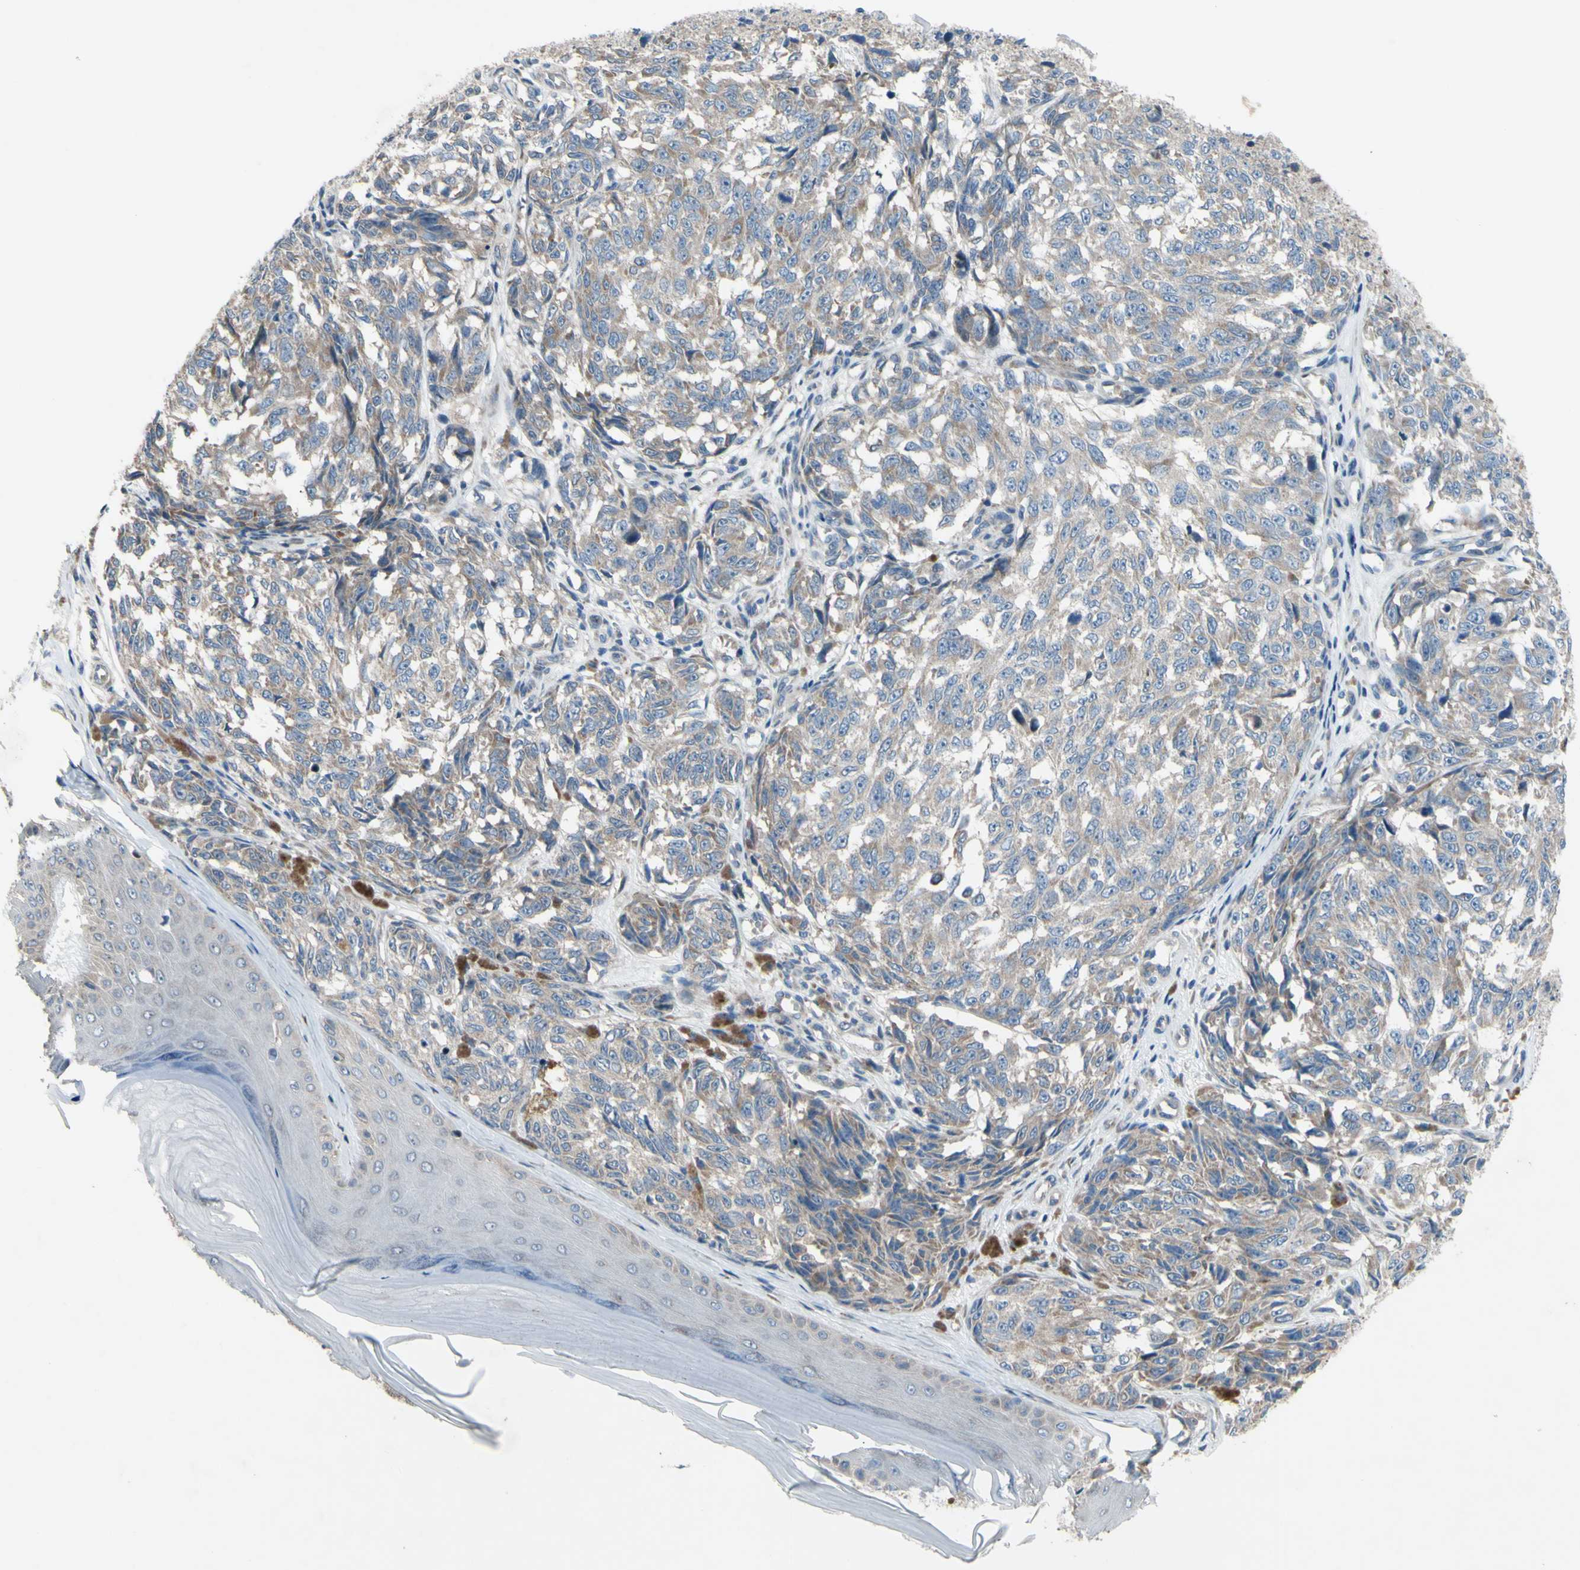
{"staining": {"intensity": "weak", "quantity": ">75%", "location": "cytoplasmic/membranous"}, "tissue": "melanoma", "cell_type": "Tumor cells", "image_type": "cancer", "snomed": [{"axis": "morphology", "description": "Malignant melanoma, NOS"}, {"axis": "topography", "description": "Skin"}], "caption": "Immunohistochemistry image of neoplastic tissue: melanoma stained using immunohistochemistry exhibits low levels of weak protein expression localized specifically in the cytoplasmic/membranous of tumor cells, appearing as a cytoplasmic/membranous brown color.", "gene": "GRAMD2B", "patient": {"sex": "female", "age": 64}}